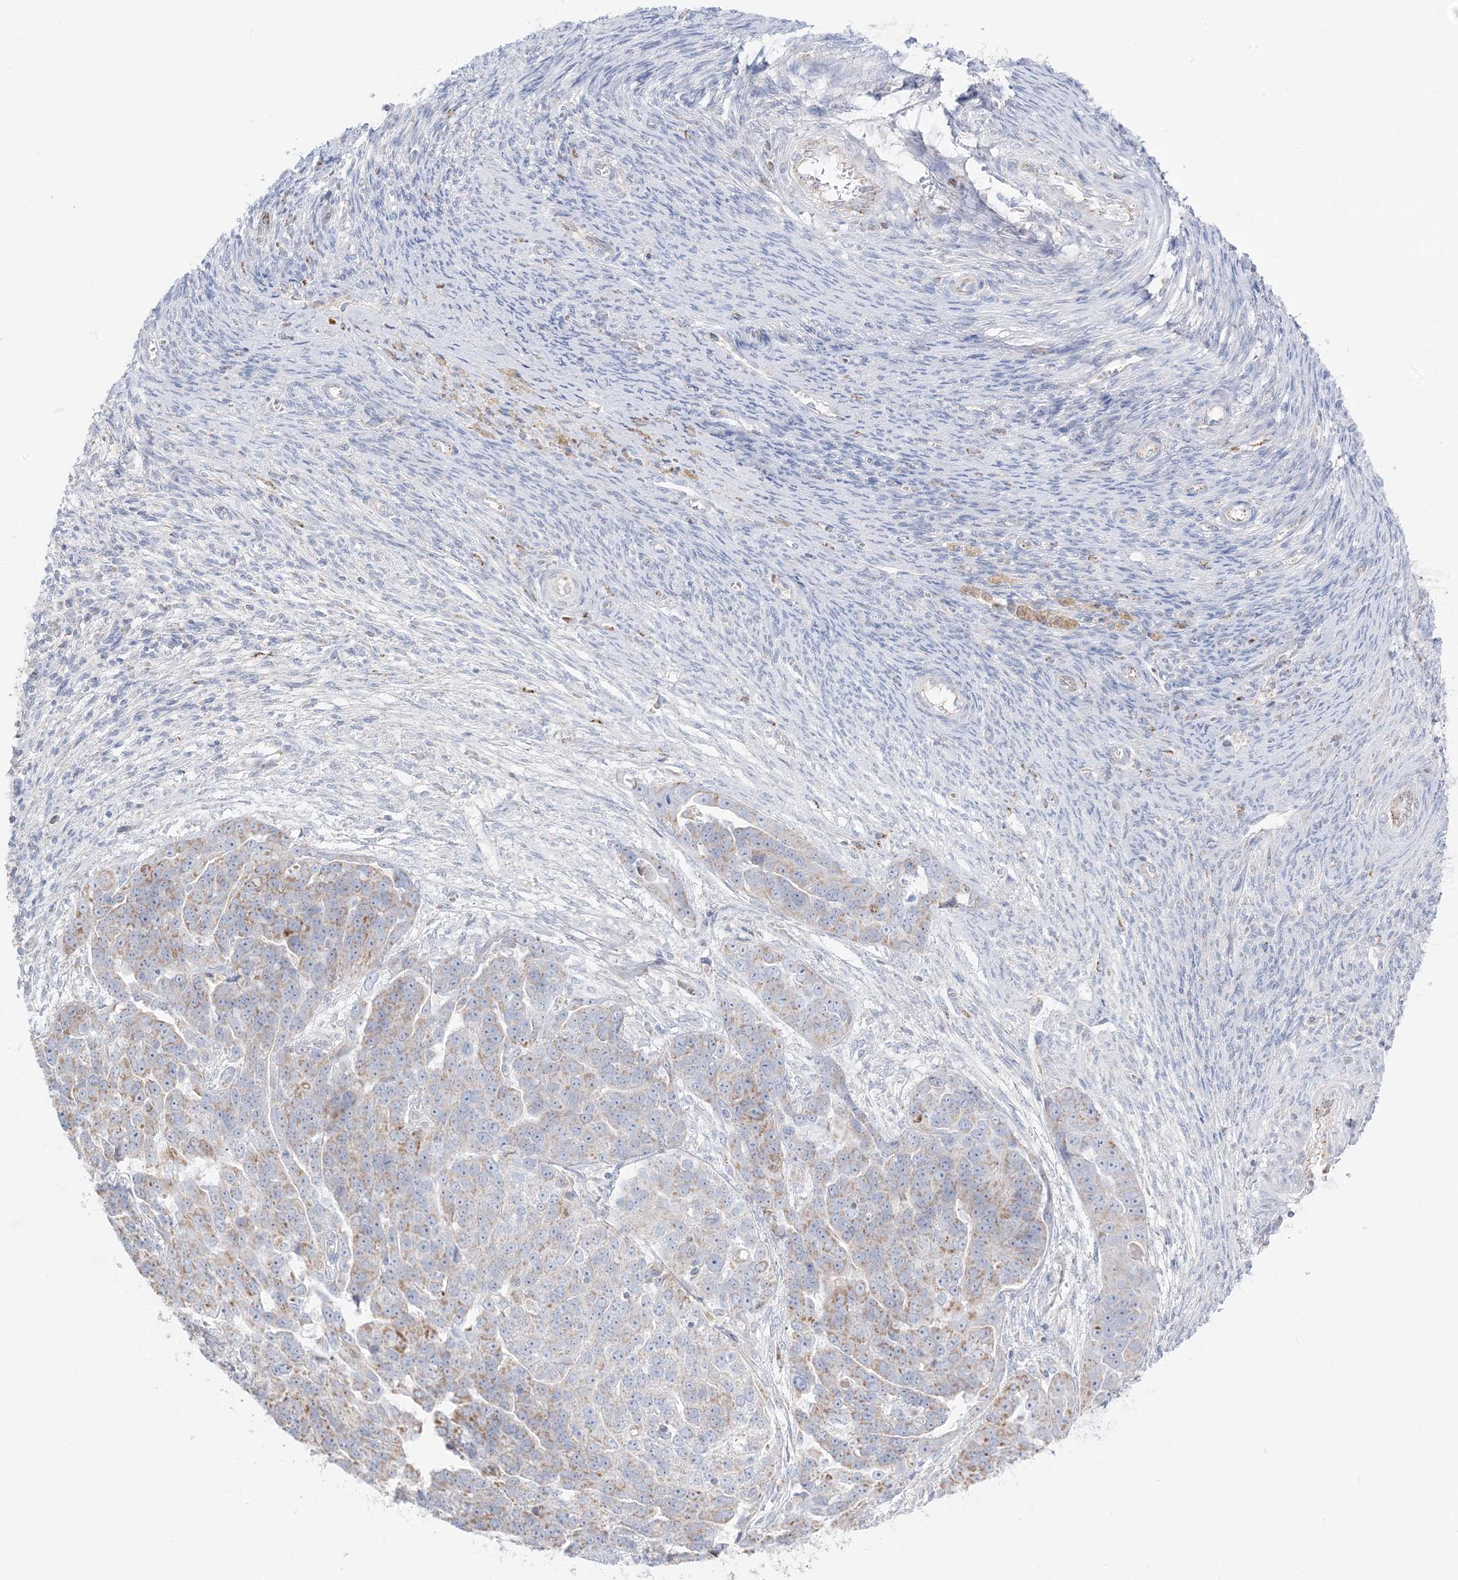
{"staining": {"intensity": "moderate", "quantity": "<25%", "location": "cytoplasmic/membranous"}, "tissue": "ovarian cancer", "cell_type": "Tumor cells", "image_type": "cancer", "snomed": [{"axis": "morphology", "description": "Cystadenocarcinoma, serous, NOS"}, {"axis": "topography", "description": "Ovary"}], "caption": "This histopathology image shows serous cystadenocarcinoma (ovarian) stained with immunohistochemistry to label a protein in brown. The cytoplasmic/membranous of tumor cells show moderate positivity for the protein. Nuclei are counter-stained blue.", "gene": "KCTD6", "patient": {"sex": "female", "age": 44}}